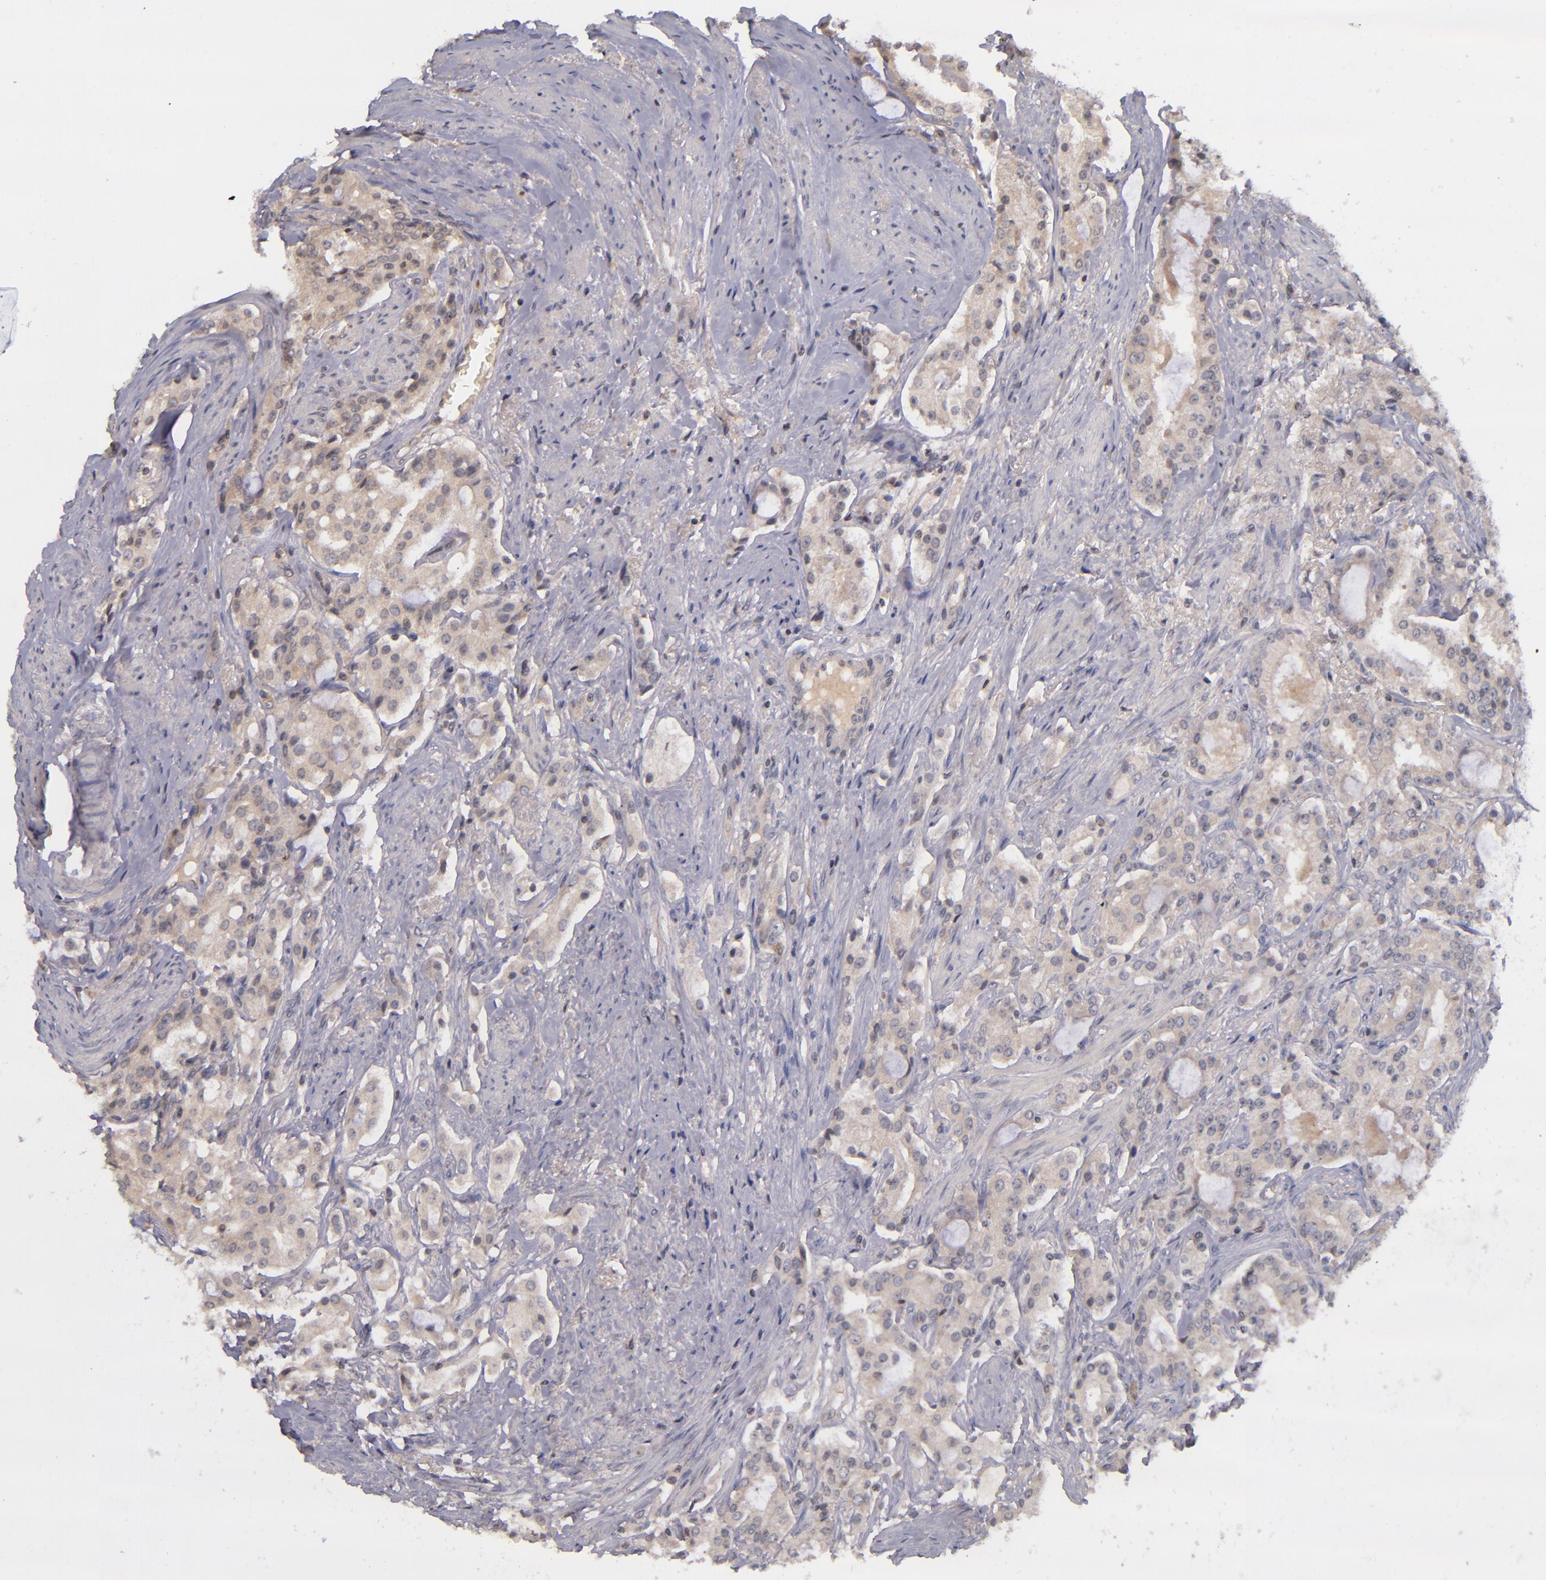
{"staining": {"intensity": "weak", "quantity": "25%-75%", "location": "cytoplasmic/membranous"}, "tissue": "prostate cancer", "cell_type": "Tumor cells", "image_type": "cancer", "snomed": [{"axis": "morphology", "description": "Adenocarcinoma, Medium grade"}, {"axis": "topography", "description": "Prostate"}], "caption": "Immunohistochemistry (IHC) image of human prostate cancer (medium-grade adenocarcinoma) stained for a protein (brown), which reveals low levels of weak cytoplasmic/membranous staining in about 25%-75% of tumor cells.", "gene": "TSC2", "patient": {"sex": "male", "age": 72}}